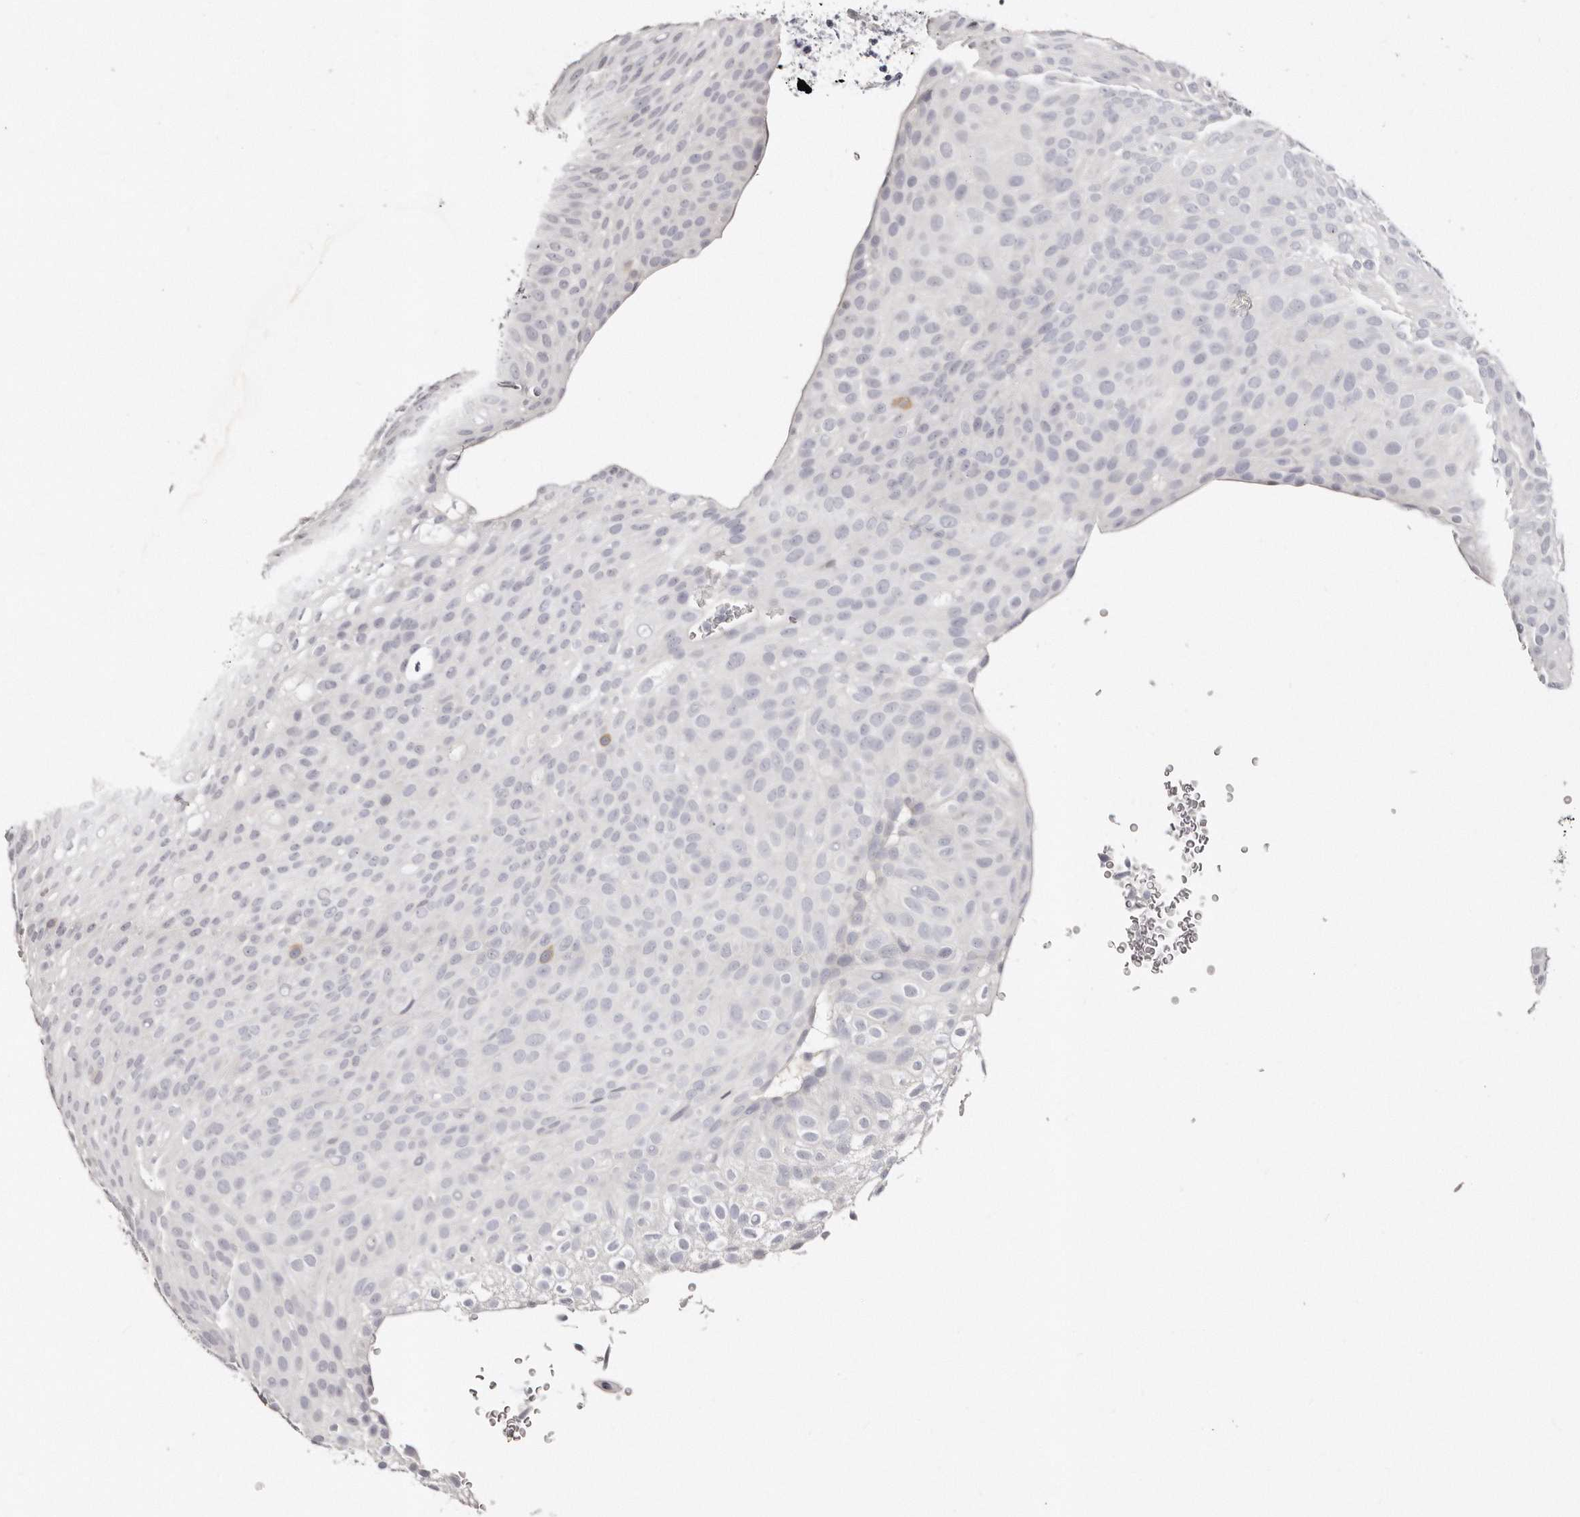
{"staining": {"intensity": "negative", "quantity": "none", "location": "none"}, "tissue": "urothelial cancer", "cell_type": "Tumor cells", "image_type": "cancer", "snomed": [{"axis": "morphology", "description": "Urothelial carcinoma, Low grade"}, {"axis": "topography", "description": "Urinary bladder"}], "caption": "Tumor cells show no significant staining in urothelial cancer.", "gene": "AKNAD1", "patient": {"sex": "male", "age": 78}}